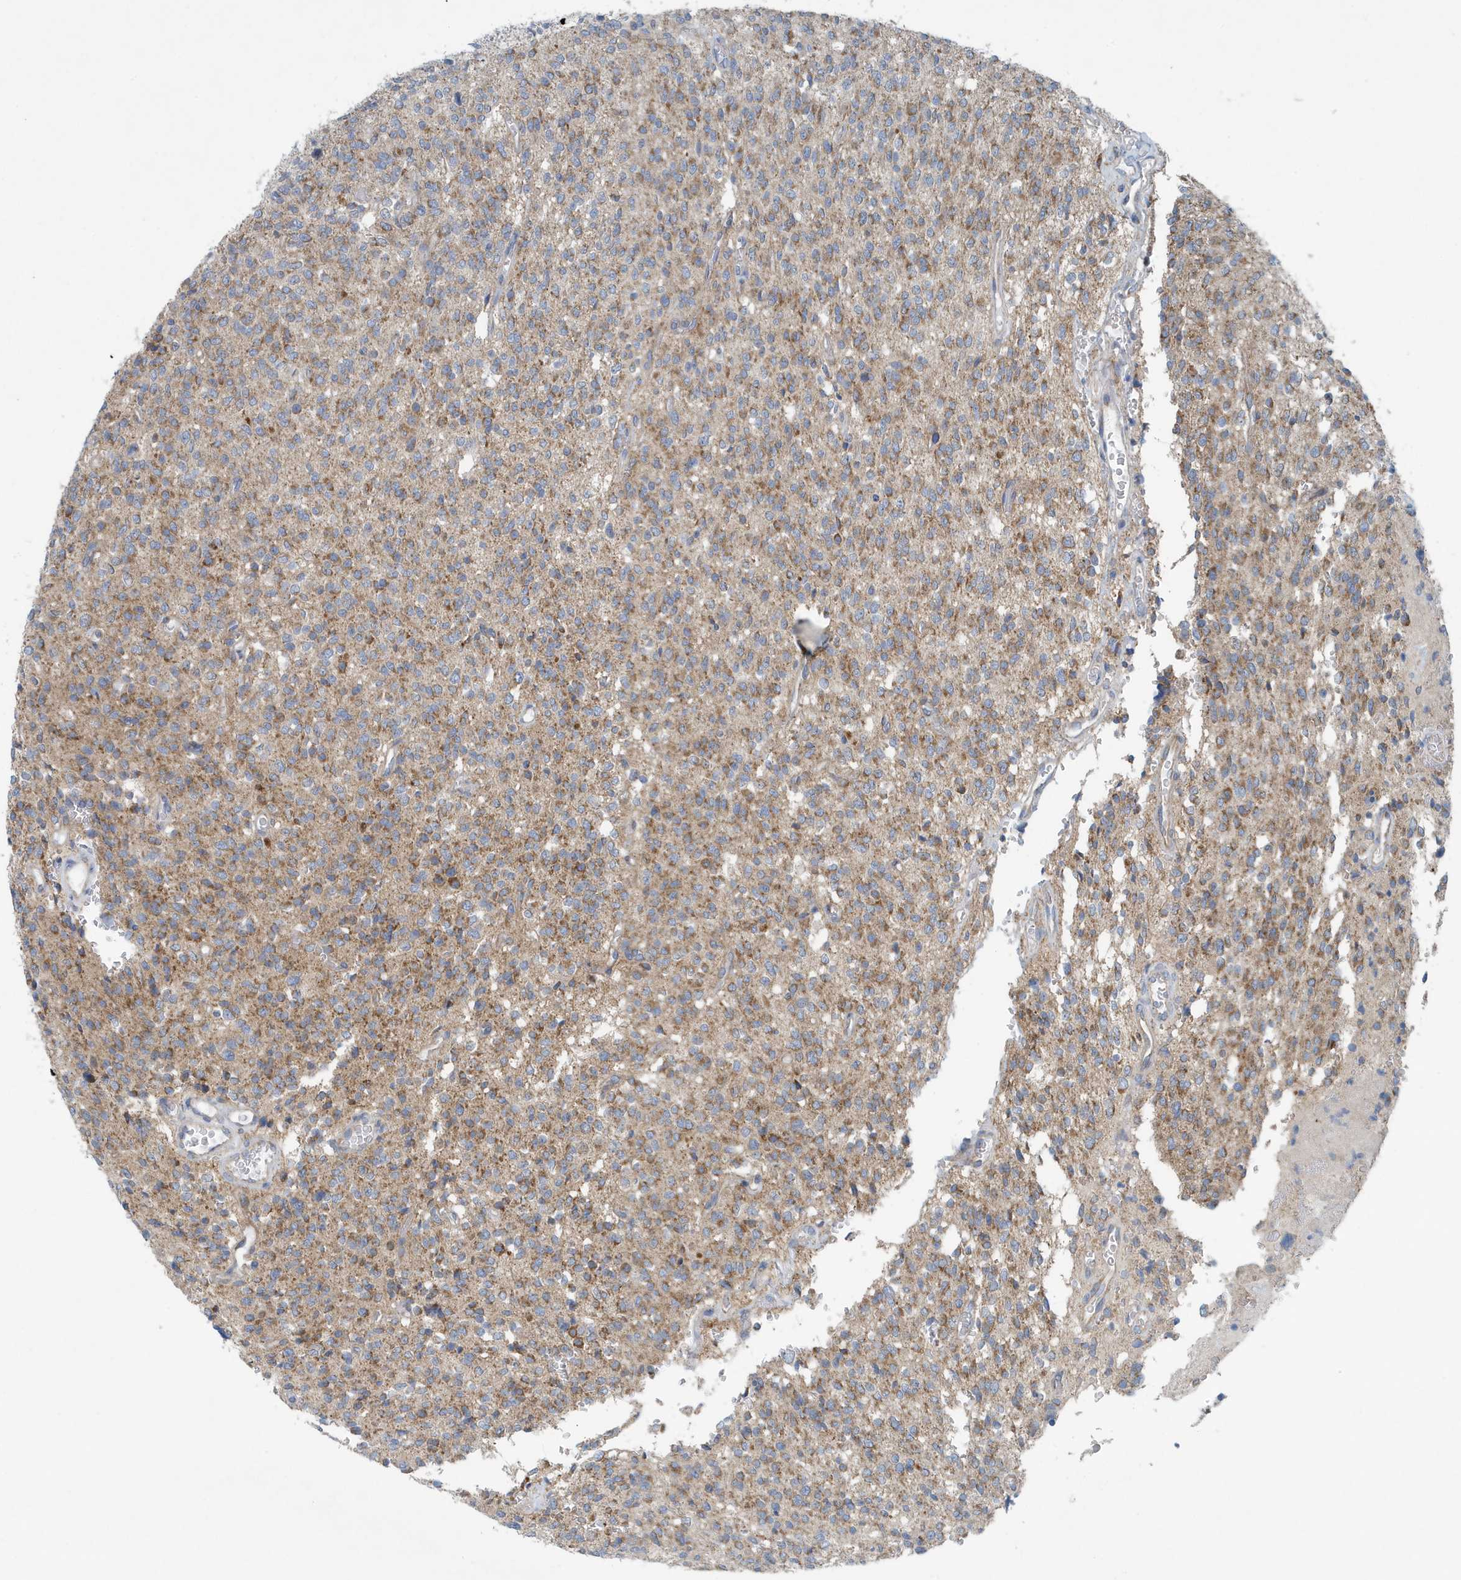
{"staining": {"intensity": "moderate", "quantity": ">75%", "location": "cytoplasmic/membranous"}, "tissue": "glioma", "cell_type": "Tumor cells", "image_type": "cancer", "snomed": [{"axis": "morphology", "description": "Glioma, malignant, High grade"}, {"axis": "topography", "description": "Brain"}], "caption": "DAB immunohistochemical staining of glioma displays moderate cytoplasmic/membranous protein staining in approximately >75% of tumor cells. (Brightfield microscopy of DAB IHC at high magnification).", "gene": "PPM1M", "patient": {"sex": "male", "age": 34}}